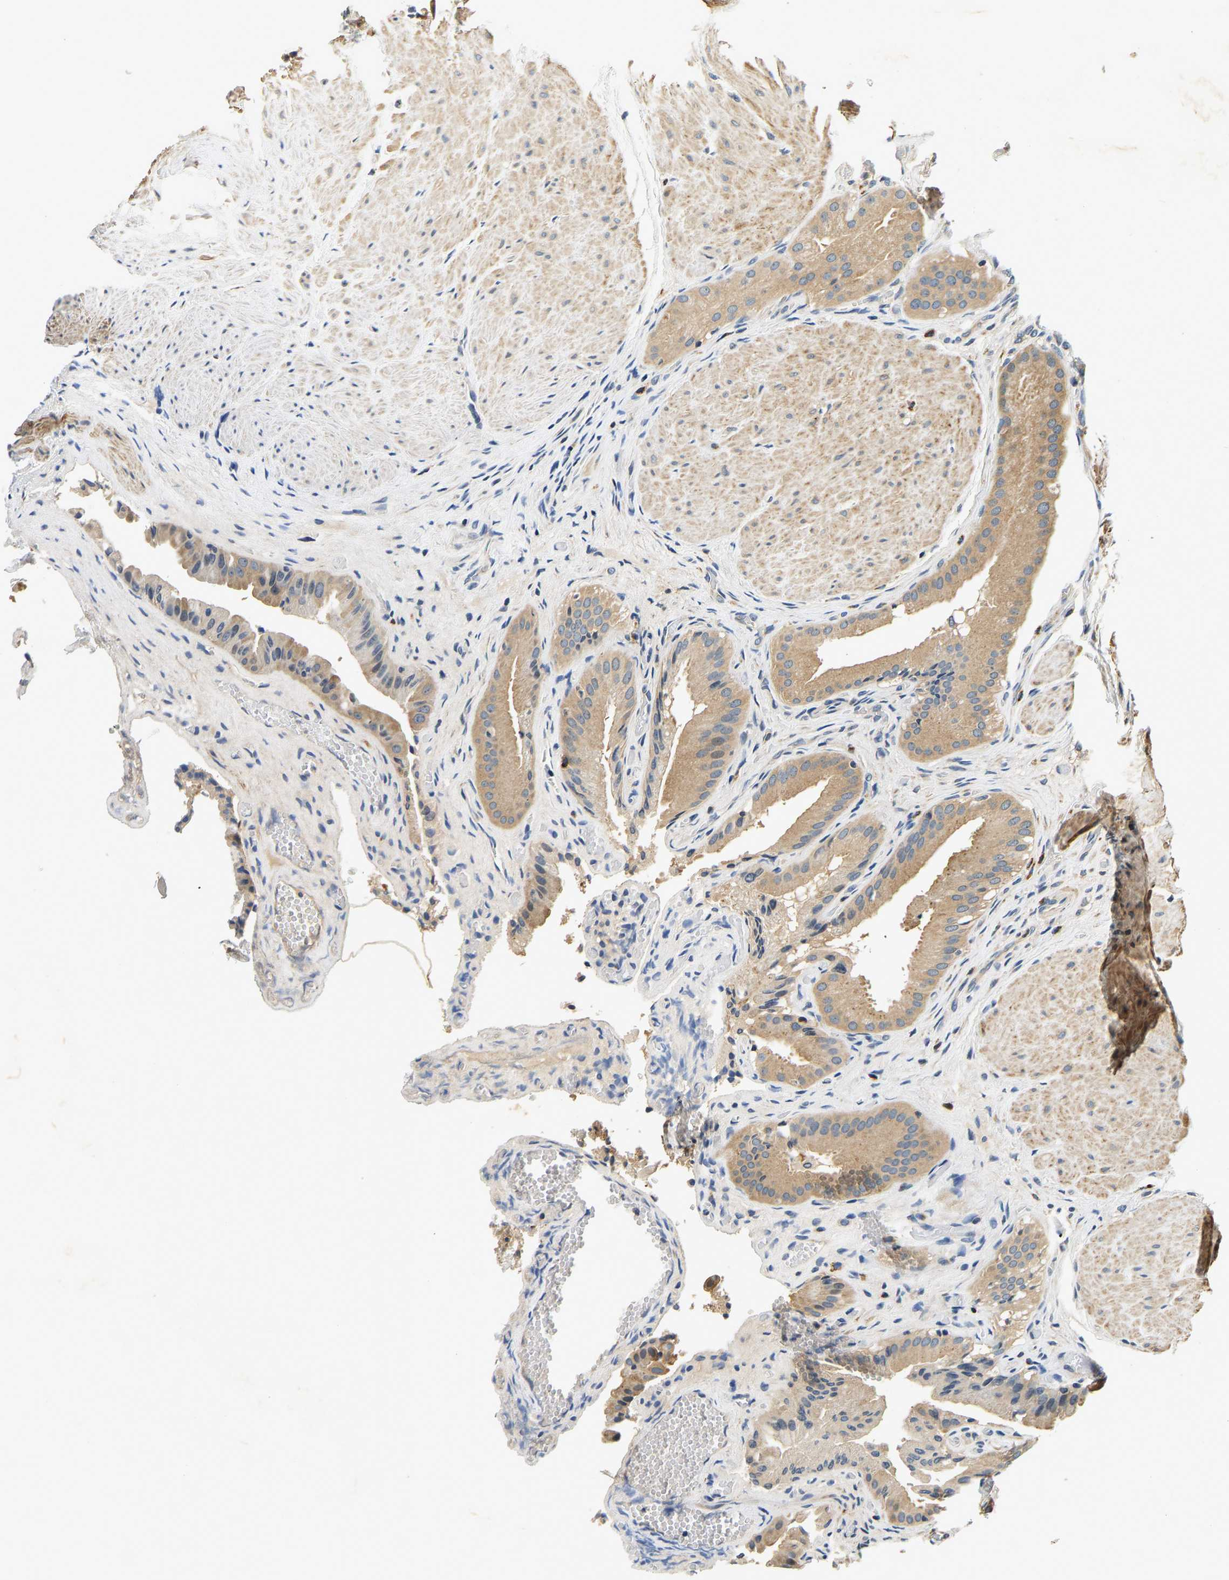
{"staining": {"intensity": "moderate", "quantity": ">75%", "location": "cytoplasmic/membranous"}, "tissue": "gallbladder", "cell_type": "Glandular cells", "image_type": "normal", "snomed": [{"axis": "morphology", "description": "Normal tissue, NOS"}, {"axis": "topography", "description": "Gallbladder"}], "caption": "Brown immunohistochemical staining in normal gallbladder shows moderate cytoplasmic/membranous positivity in approximately >75% of glandular cells. The protein of interest is stained brown, and the nuclei are stained in blue (DAB (3,3'-diaminobenzidine) IHC with brightfield microscopy, high magnification).", "gene": "RESF1", "patient": {"sex": "male", "age": 49}}